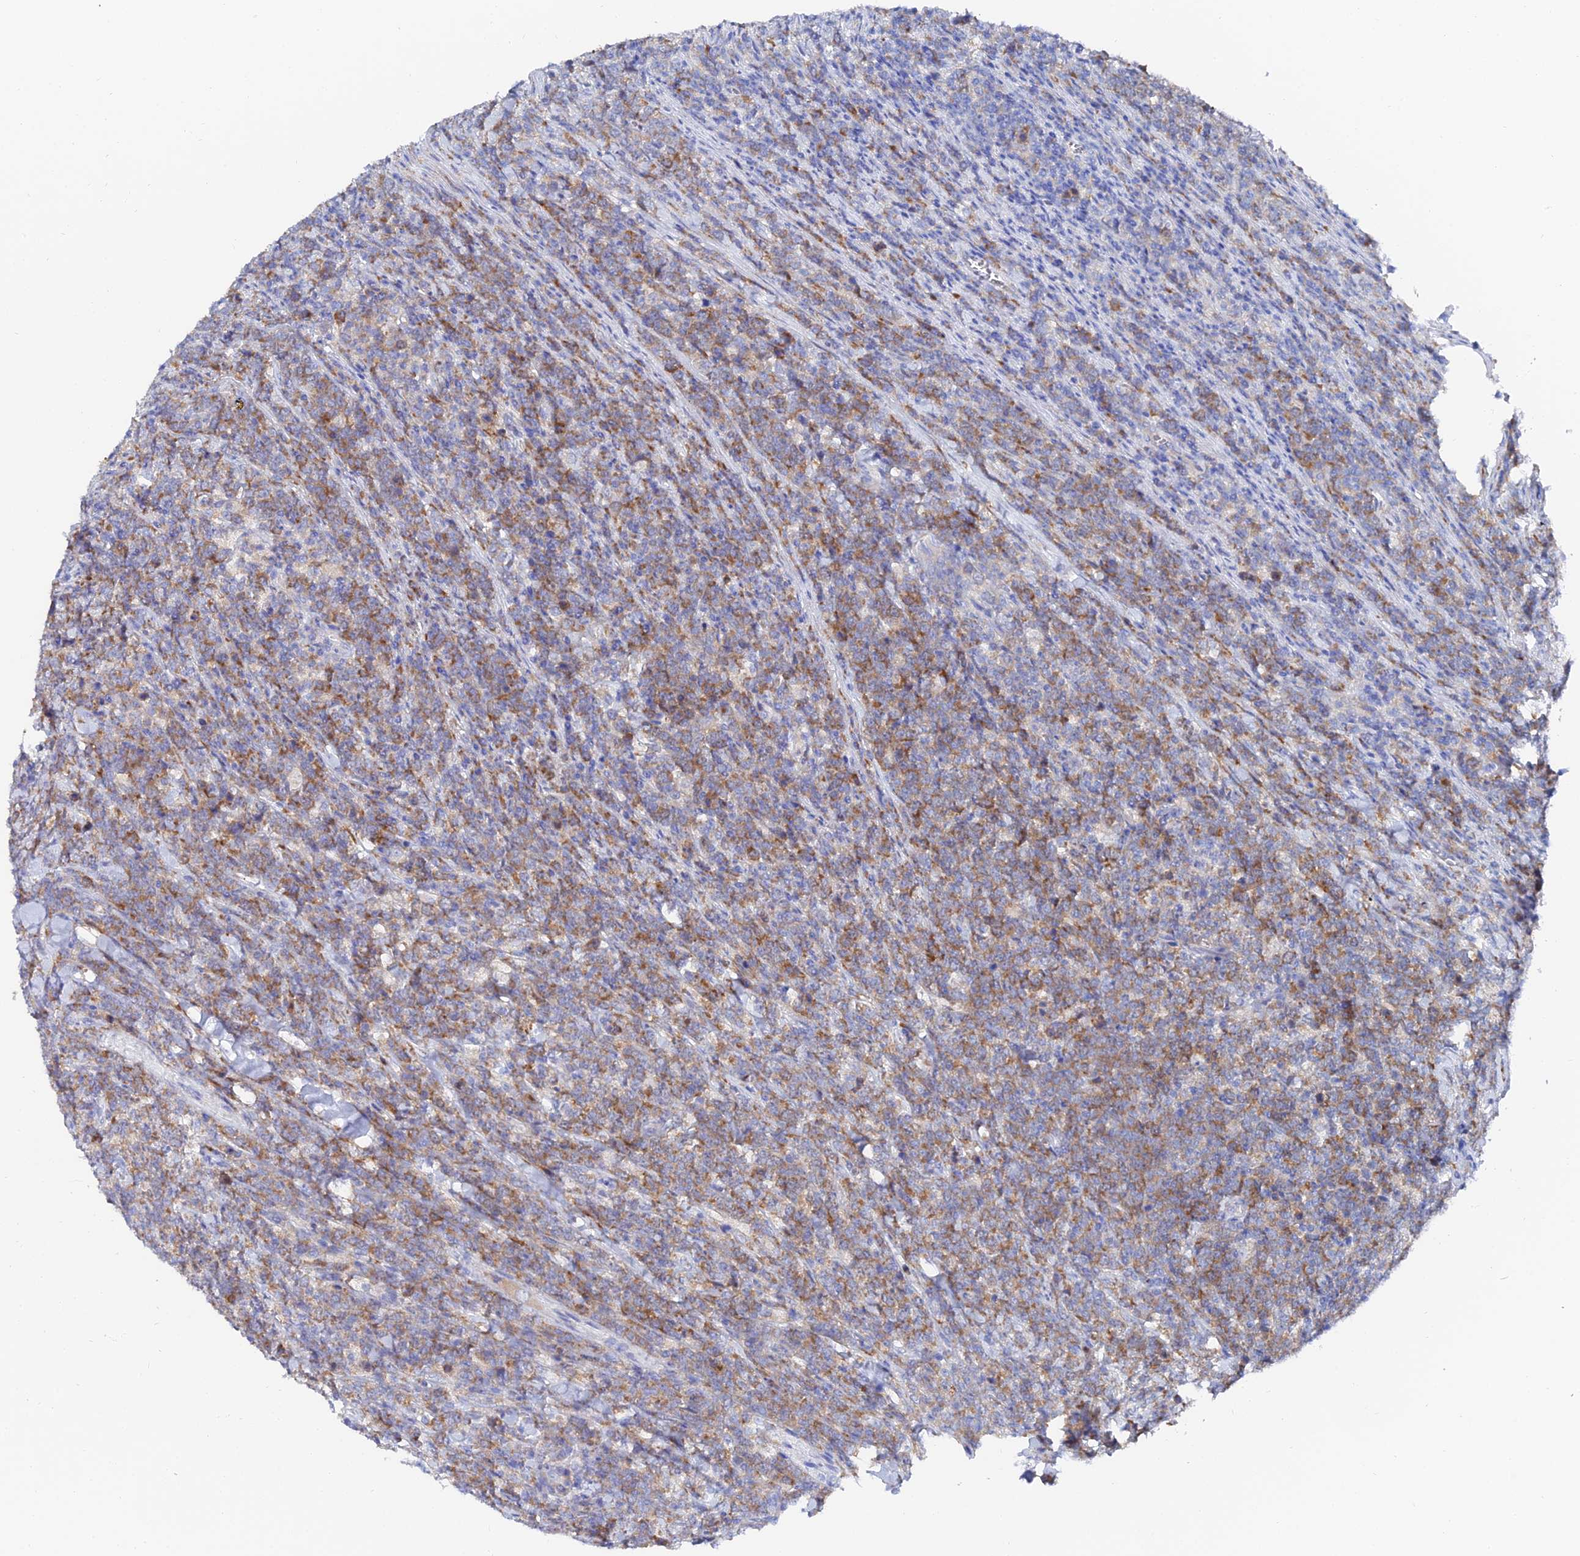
{"staining": {"intensity": "moderate", "quantity": ">75%", "location": "cytoplasmic/membranous"}, "tissue": "lymphoma", "cell_type": "Tumor cells", "image_type": "cancer", "snomed": [{"axis": "morphology", "description": "Malignant lymphoma, non-Hodgkin's type, High grade"}, {"axis": "topography", "description": "Small intestine"}], "caption": "This photomicrograph demonstrates IHC staining of high-grade malignant lymphoma, non-Hodgkin's type, with medium moderate cytoplasmic/membranous expression in about >75% of tumor cells.", "gene": "PTTG1", "patient": {"sex": "male", "age": 8}}